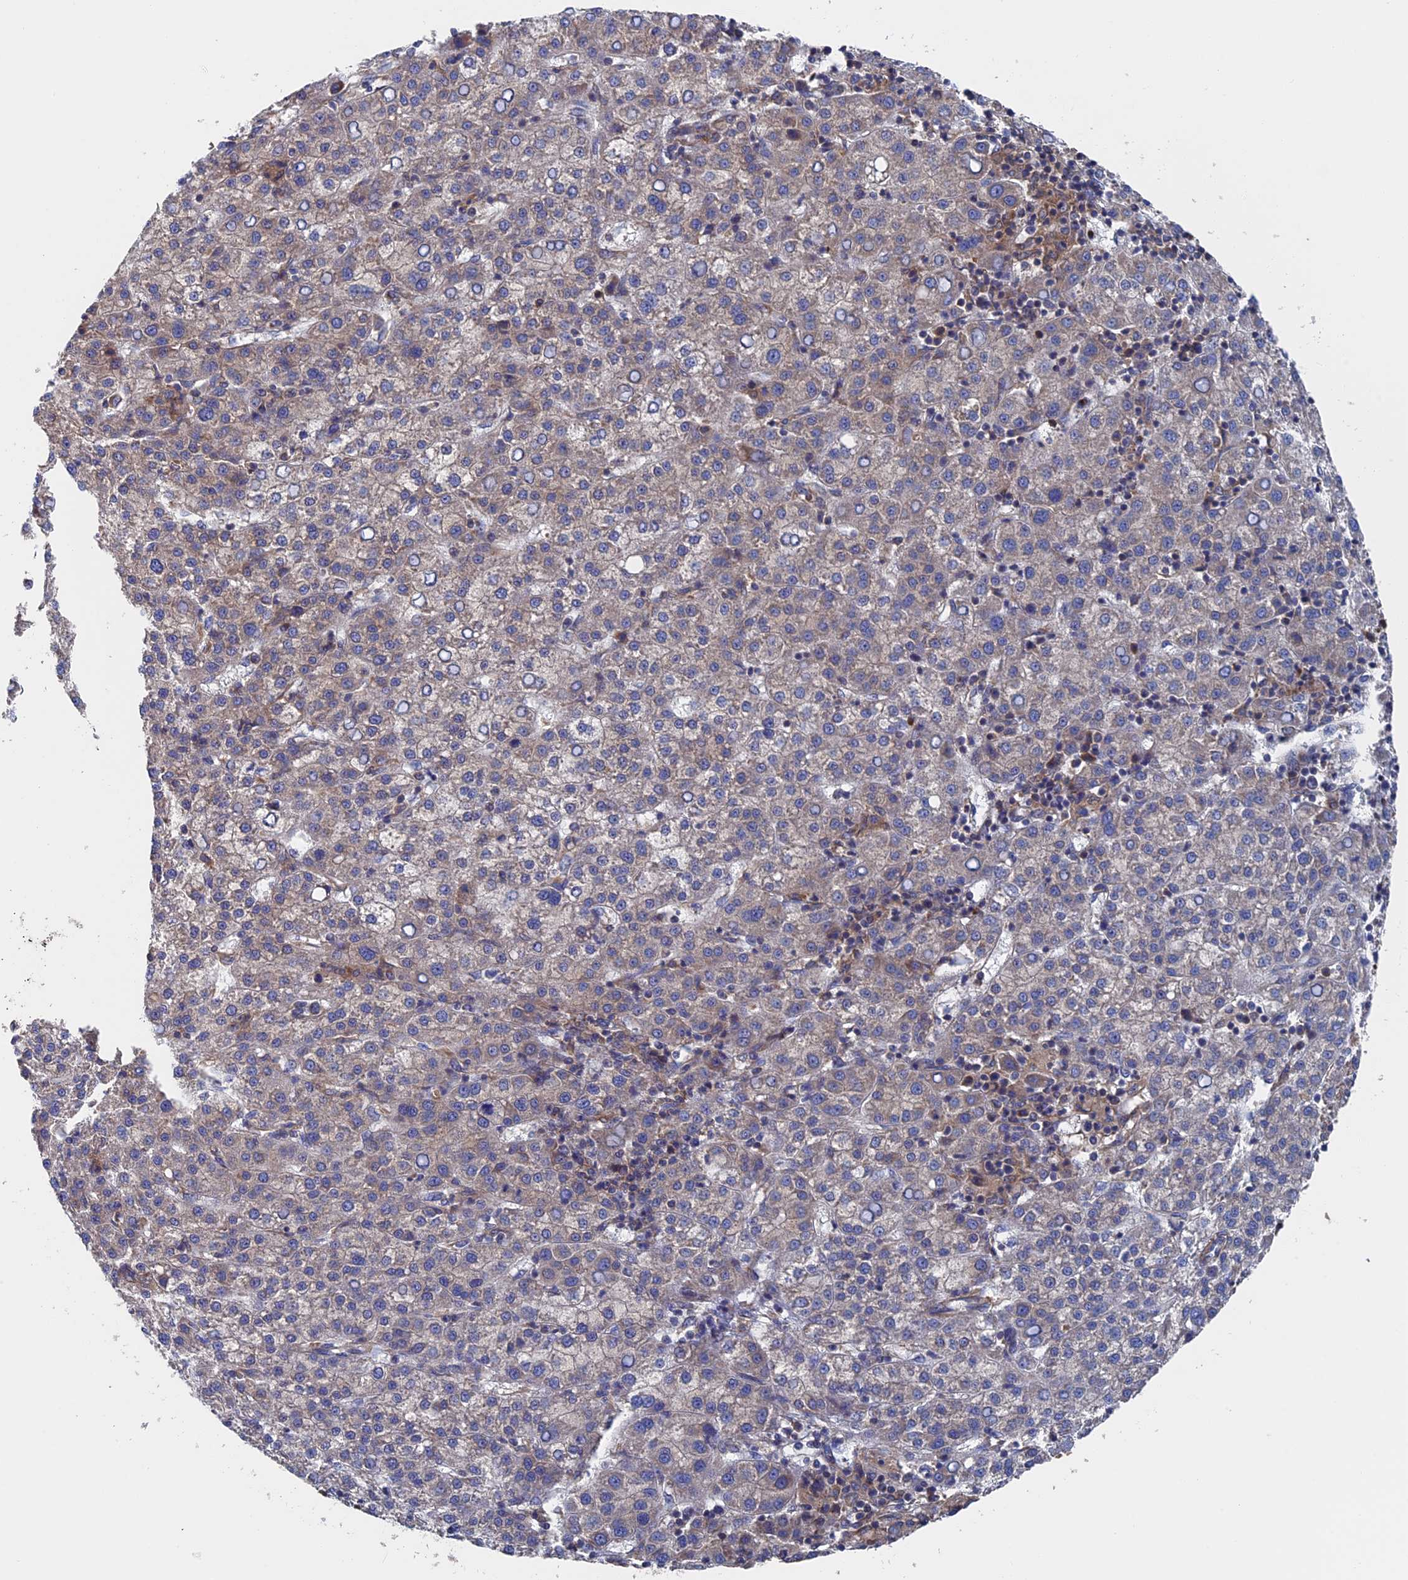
{"staining": {"intensity": "weak", "quantity": "<25%", "location": "cytoplasmic/membranous"}, "tissue": "liver cancer", "cell_type": "Tumor cells", "image_type": "cancer", "snomed": [{"axis": "morphology", "description": "Carcinoma, Hepatocellular, NOS"}, {"axis": "topography", "description": "Liver"}], "caption": "IHC photomicrograph of human liver cancer stained for a protein (brown), which displays no positivity in tumor cells.", "gene": "DNAJC3", "patient": {"sex": "female", "age": 58}}